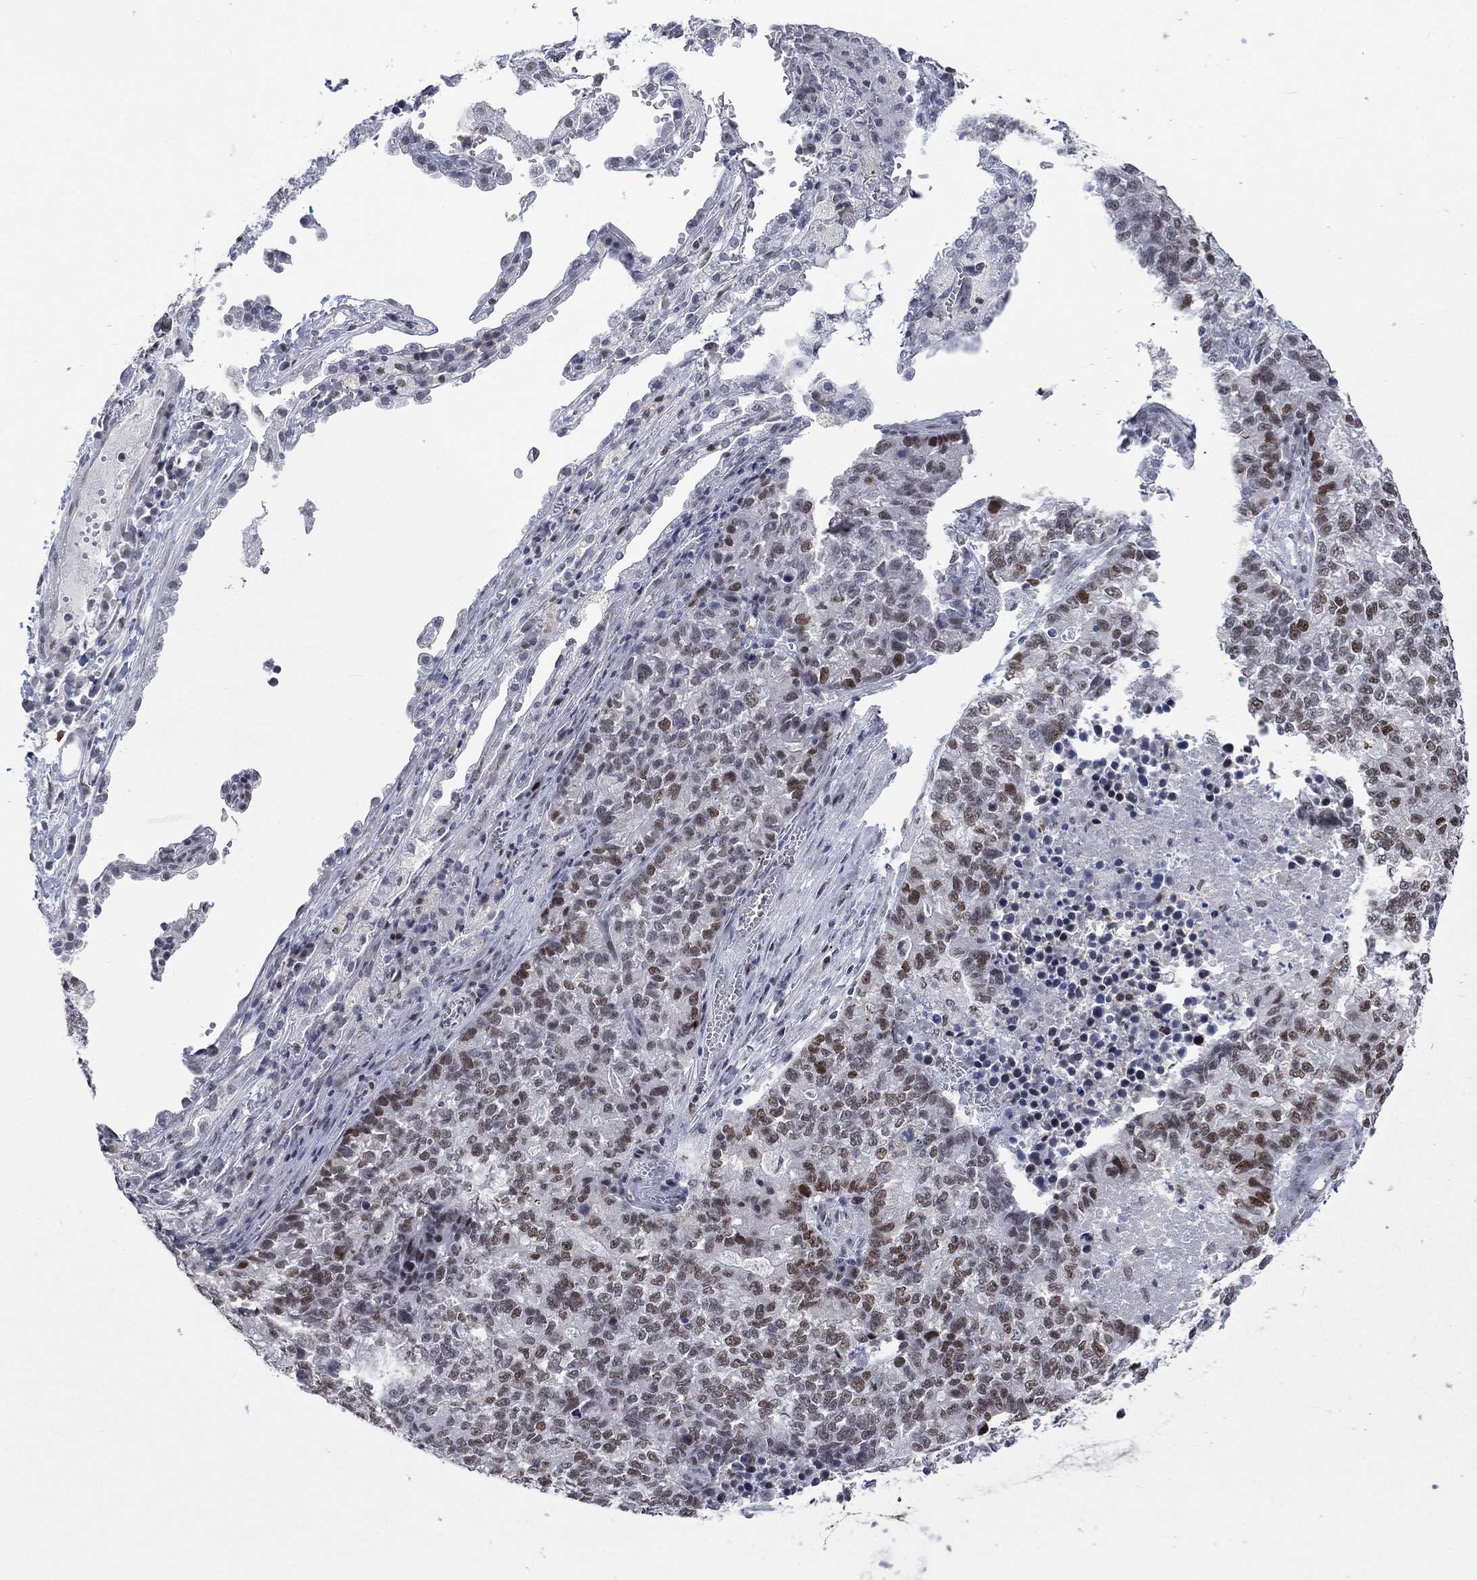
{"staining": {"intensity": "moderate", "quantity": "<25%", "location": "nuclear"}, "tissue": "lung cancer", "cell_type": "Tumor cells", "image_type": "cancer", "snomed": [{"axis": "morphology", "description": "Adenocarcinoma, NOS"}, {"axis": "topography", "description": "Lung"}], "caption": "A high-resolution micrograph shows immunohistochemistry (IHC) staining of adenocarcinoma (lung), which displays moderate nuclear expression in about <25% of tumor cells.", "gene": "HCFC1", "patient": {"sex": "male", "age": 57}}